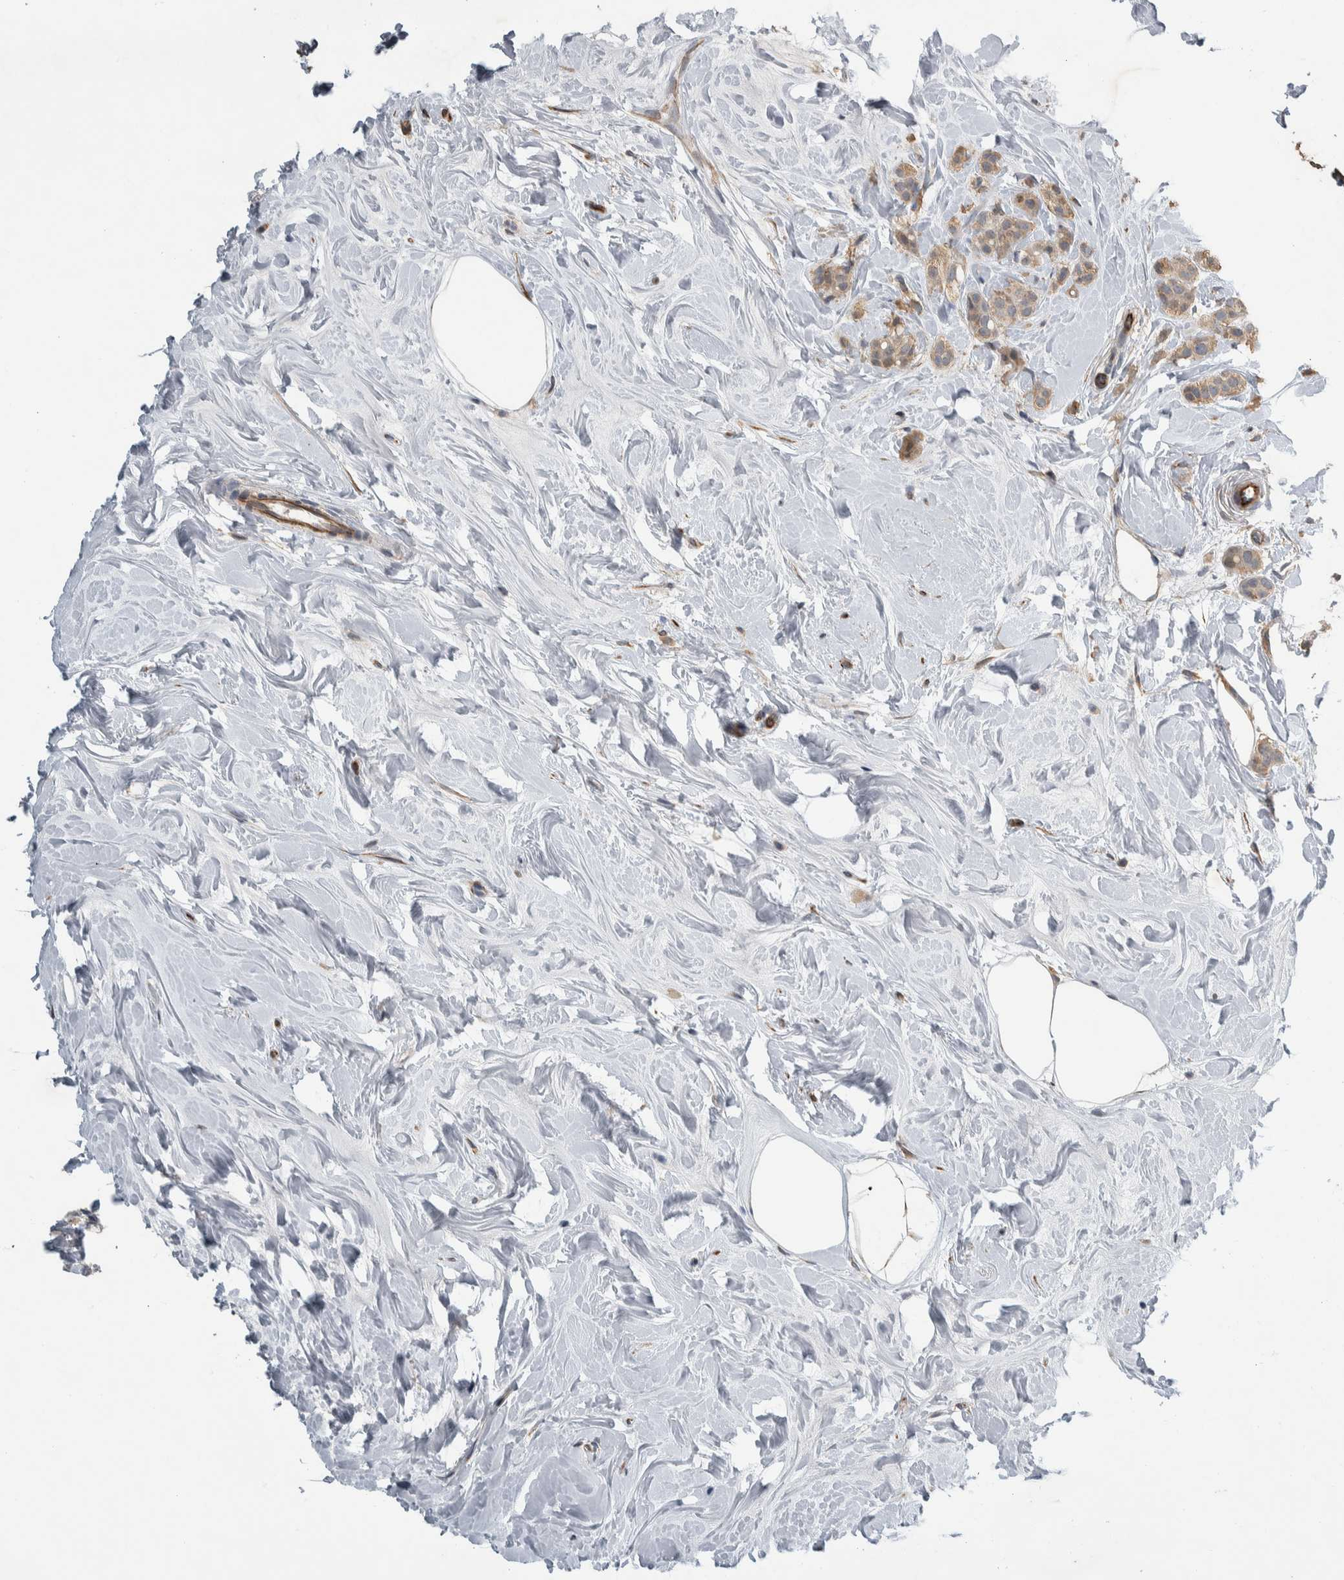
{"staining": {"intensity": "weak", "quantity": ">75%", "location": "cytoplasmic/membranous"}, "tissue": "breast cancer", "cell_type": "Tumor cells", "image_type": "cancer", "snomed": [{"axis": "morphology", "description": "Lobular carcinoma, in situ"}, {"axis": "morphology", "description": "Lobular carcinoma"}, {"axis": "topography", "description": "Breast"}], "caption": "Immunohistochemistry (IHC) staining of breast cancer, which demonstrates low levels of weak cytoplasmic/membranous staining in about >75% of tumor cells indicating weak cytoplasmic/membranous protein positivity. The staining was performed using DAB (3,3'-diaminobenzidine) (brown) for protein detection and nuclei were counterstained in hematoxylin (blue).", "gene": "NT5C2", "patient": {"sex": "female", "age": 41}}